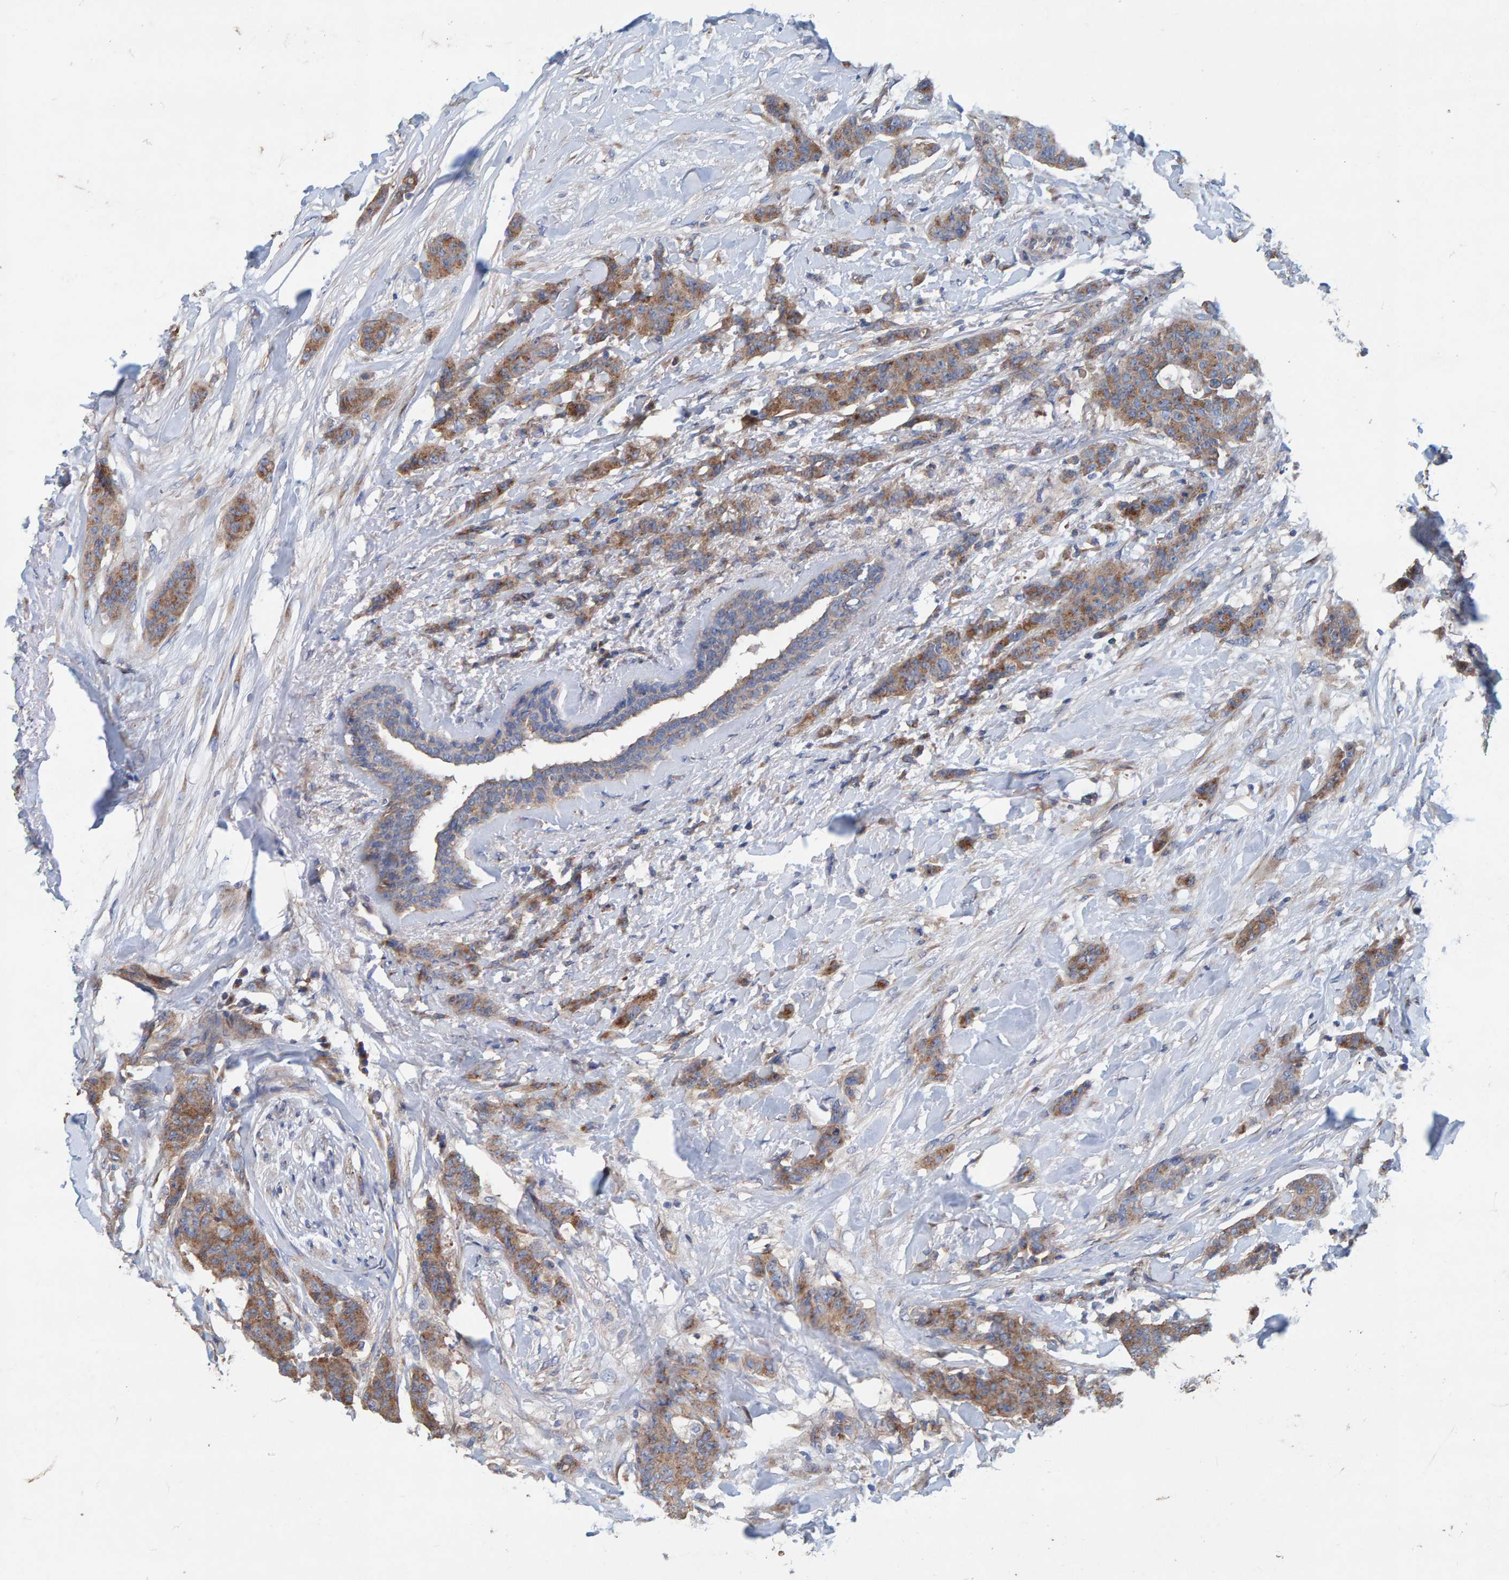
{"staining": {"intensity": "moderate", "quantity": ">75%", "location": "cytoplasmic/membranous"}, "tissue": "breast cancer", "cell_type": "Tumor cells", "image_type": "cancer", "snomed": [{"axis": "morphology", "description": "Normal tissue, NOS"}, {"axis": "morphology", "description": "Duct carcinoma"}, {"axis": "topography", "description": "Breast"}], "caption": "Protein staining by IHC shows moderate cytoplasmic/membranous positivity in about >75% of tumor cells in intraductal carcinoma (breast).", "gene": "MKLN1", "patient": {"sex": "female", "age": 40}}